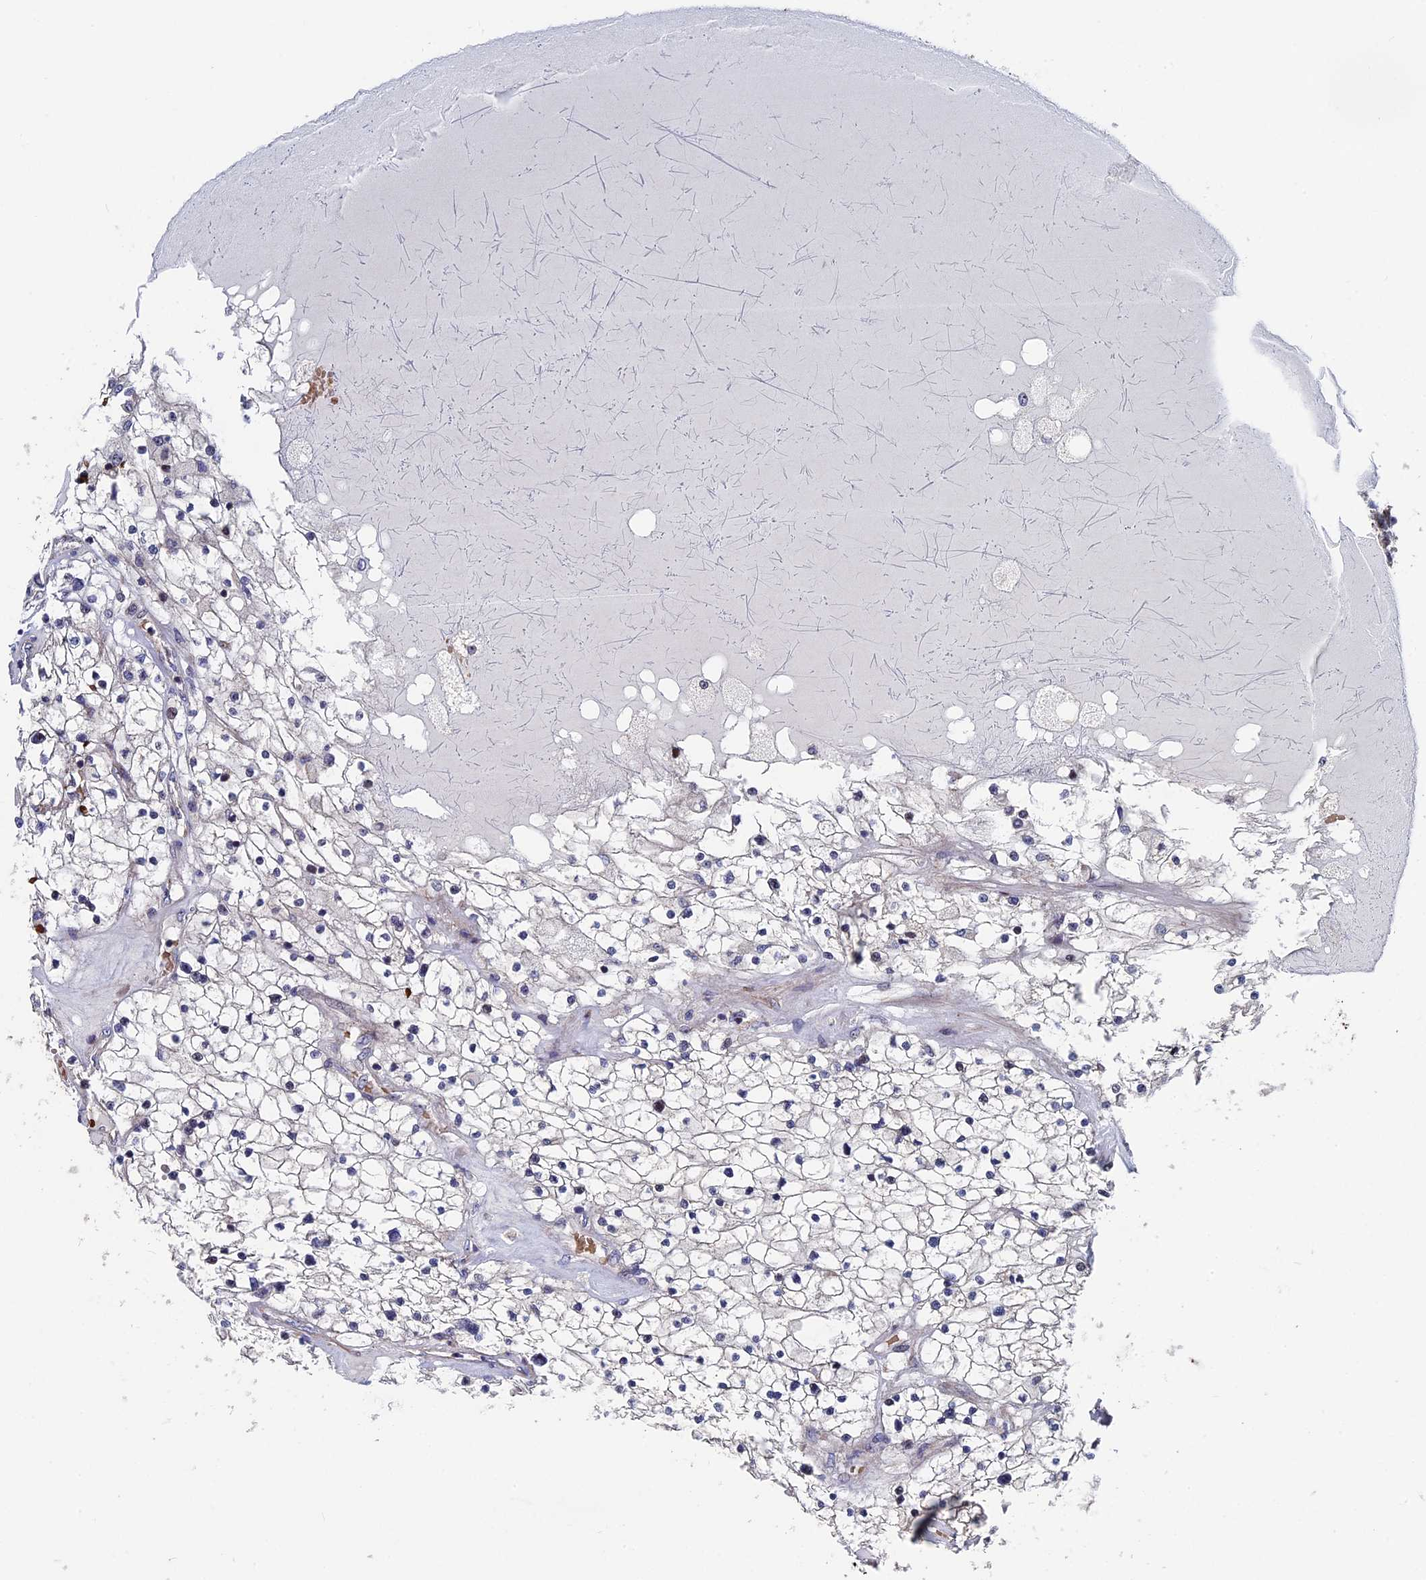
{"staining": {"intensity": "negative", "quantity": "none", "location": "none"}, "tissue": "renal cancer", "cell_type": "Tumor cells", "image_type": "cancer", "snomed": [{"axis": "morphology", "description": "Normal tissue, NOS"}, {"axis": "morphology", "description": "Adenocarcinoma, NOS"}, {"axis": "topography", "description": "Kidney"}], "caption": "DAB (3,3'-diaminobenzidine) immunohistochemical staining of human adenocarcinoma (renal) demonstrates no significant expression in tumor cells.", "gene": "EXOSC9", "patient": {"sex": "male", "age": 68}}